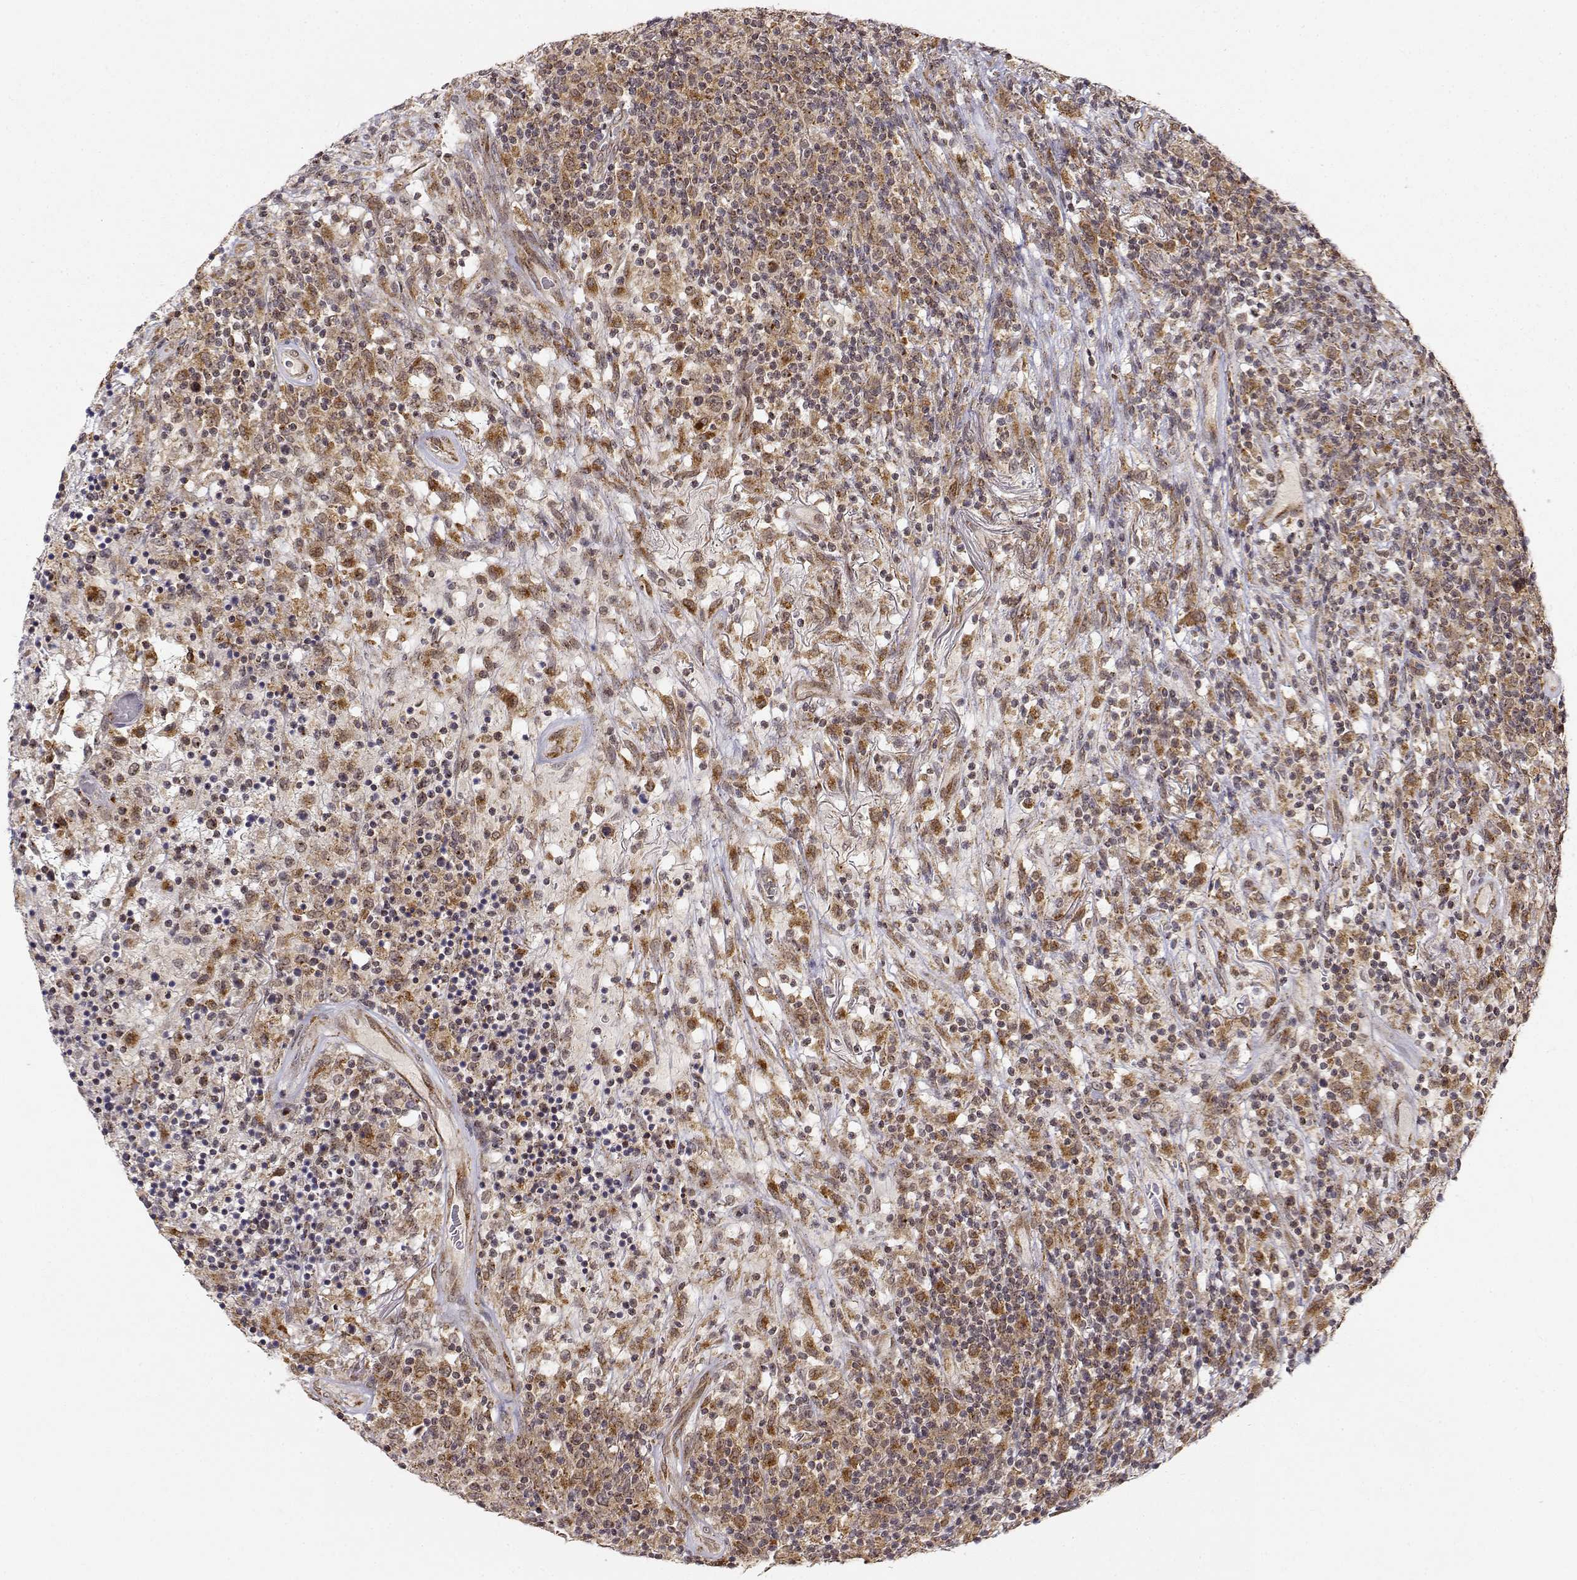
{"staining": {"intensity": "moderate", "quantity": "25%-75%", "location": "cytoplasmic/membranous"}, "tissue": "lymphoma", "cell_type": "Tumor cells", "image_type": "cancer", "snomed": [{"axis": "morphology", "description": "Malignant lymphoma, non-Hodgkin's type, High grade"}, {"axis": "topography", "description": "Lung"}], "caption": "Lymphoma tissue shows moderate cytoplasmic/membranous staining in approximately 25%-75% of tumor cells, visualized by immunohistochemistry.", "gene": "RNF13", "patient": {"sex": "male", "age": 79}}